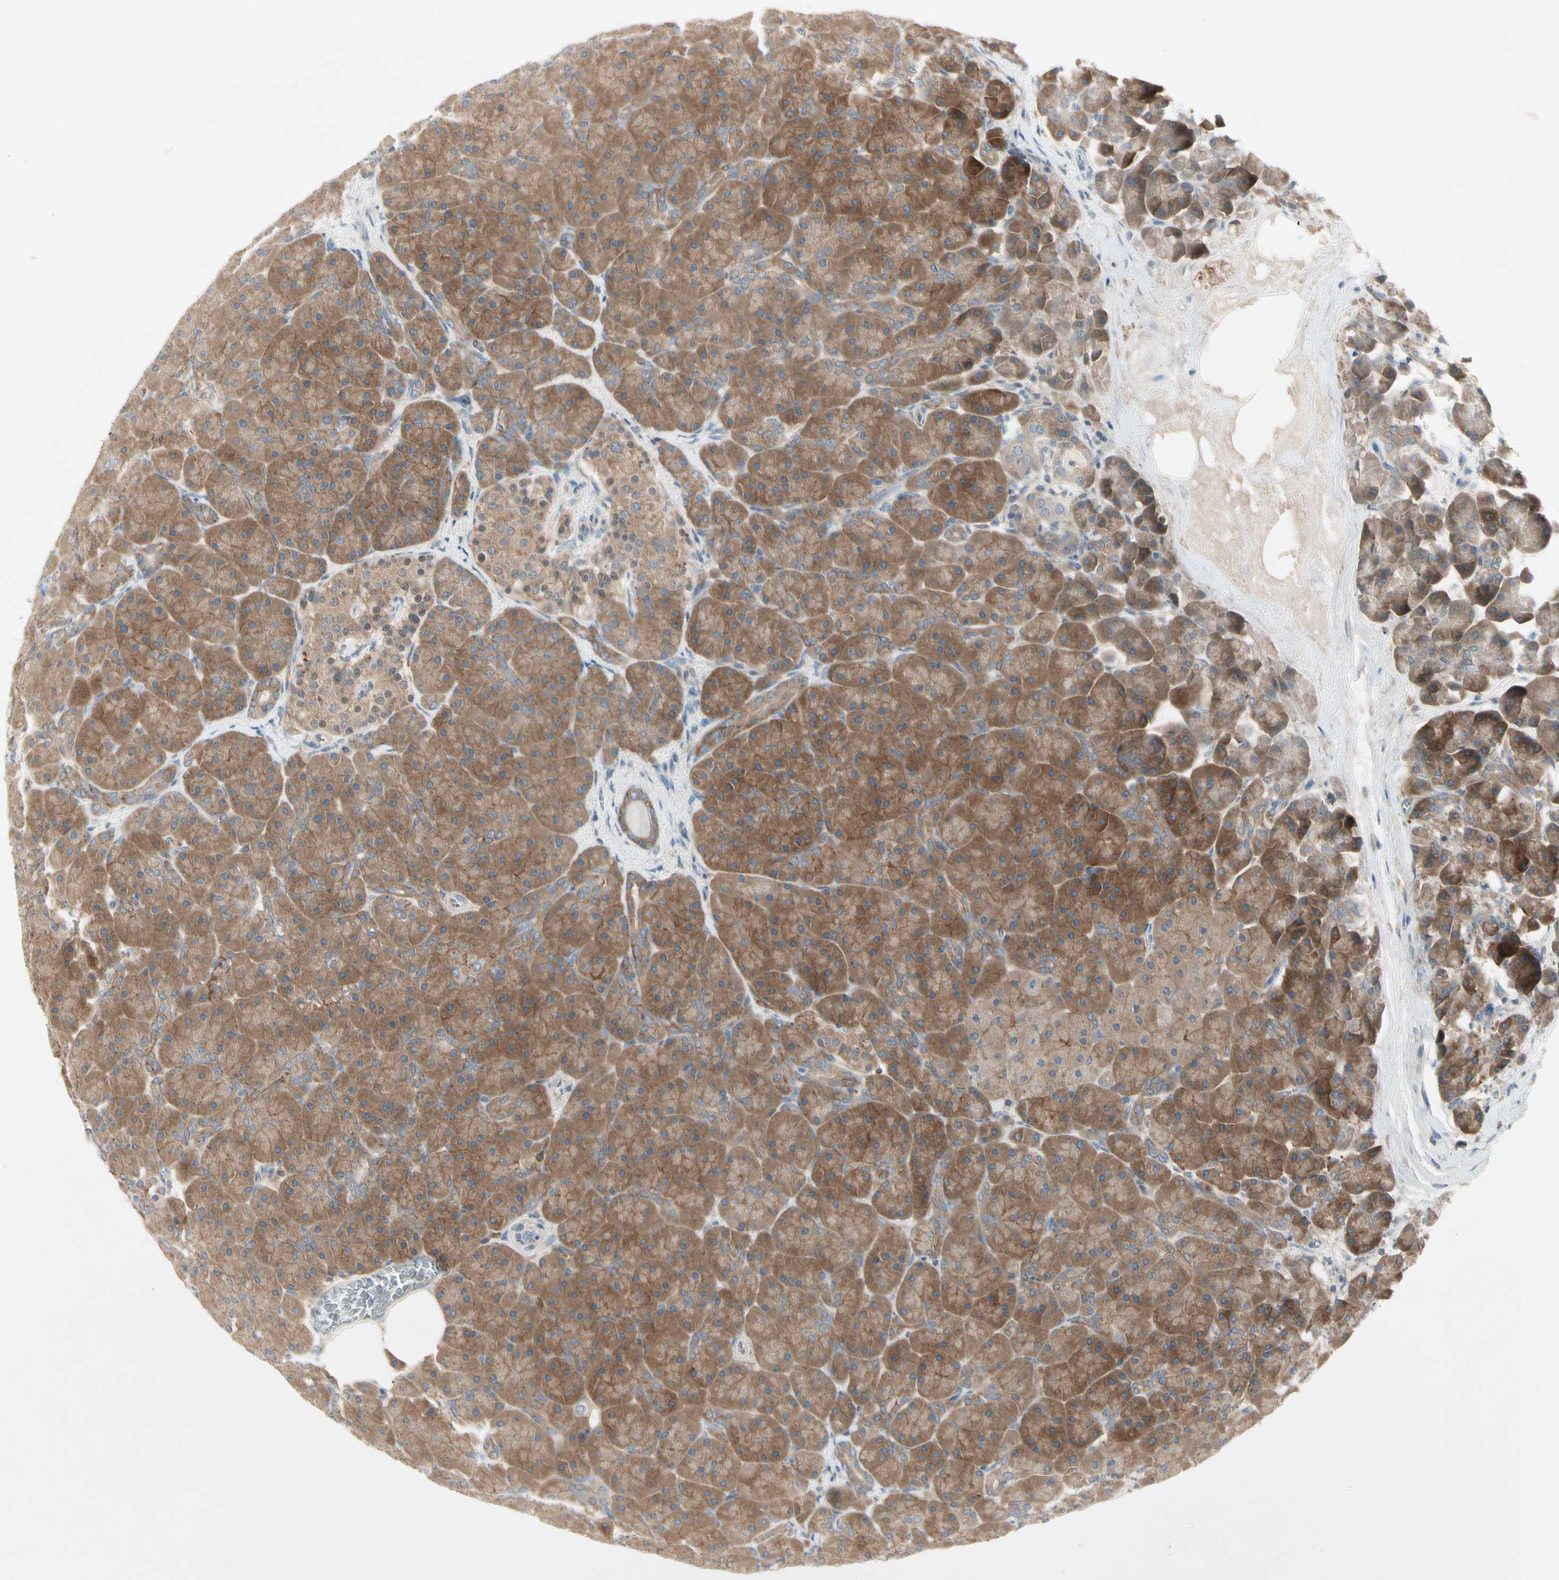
{"staining": {"intensity": "moderate", "quantity": ">75%", "location": "cytoplasmic/membranous"}, "tissue": "pancreas", "cell_type": "Exocrine glandular cells", "image_type": "normal", "snomed": [{"axis": "morphology", "description": "Normal tissue, NOS"}, {"axis": "topography", "description": "Pancreas"}], "caption": "DAB immunohistochemical staining of normal pancreas shows moderate cytoplasmic/membranous protein positivity in approximately >75% of exocrine glandular cells. The staining was performed using DAB (3,3'-diaminobenzidine) to visualize the protein expression in brown, while the nuclei were stained in blue with hematoxylin (Magnification: 20x).", "gene": "IL1R1", "patient": {"sex": "male", "age": 66}}